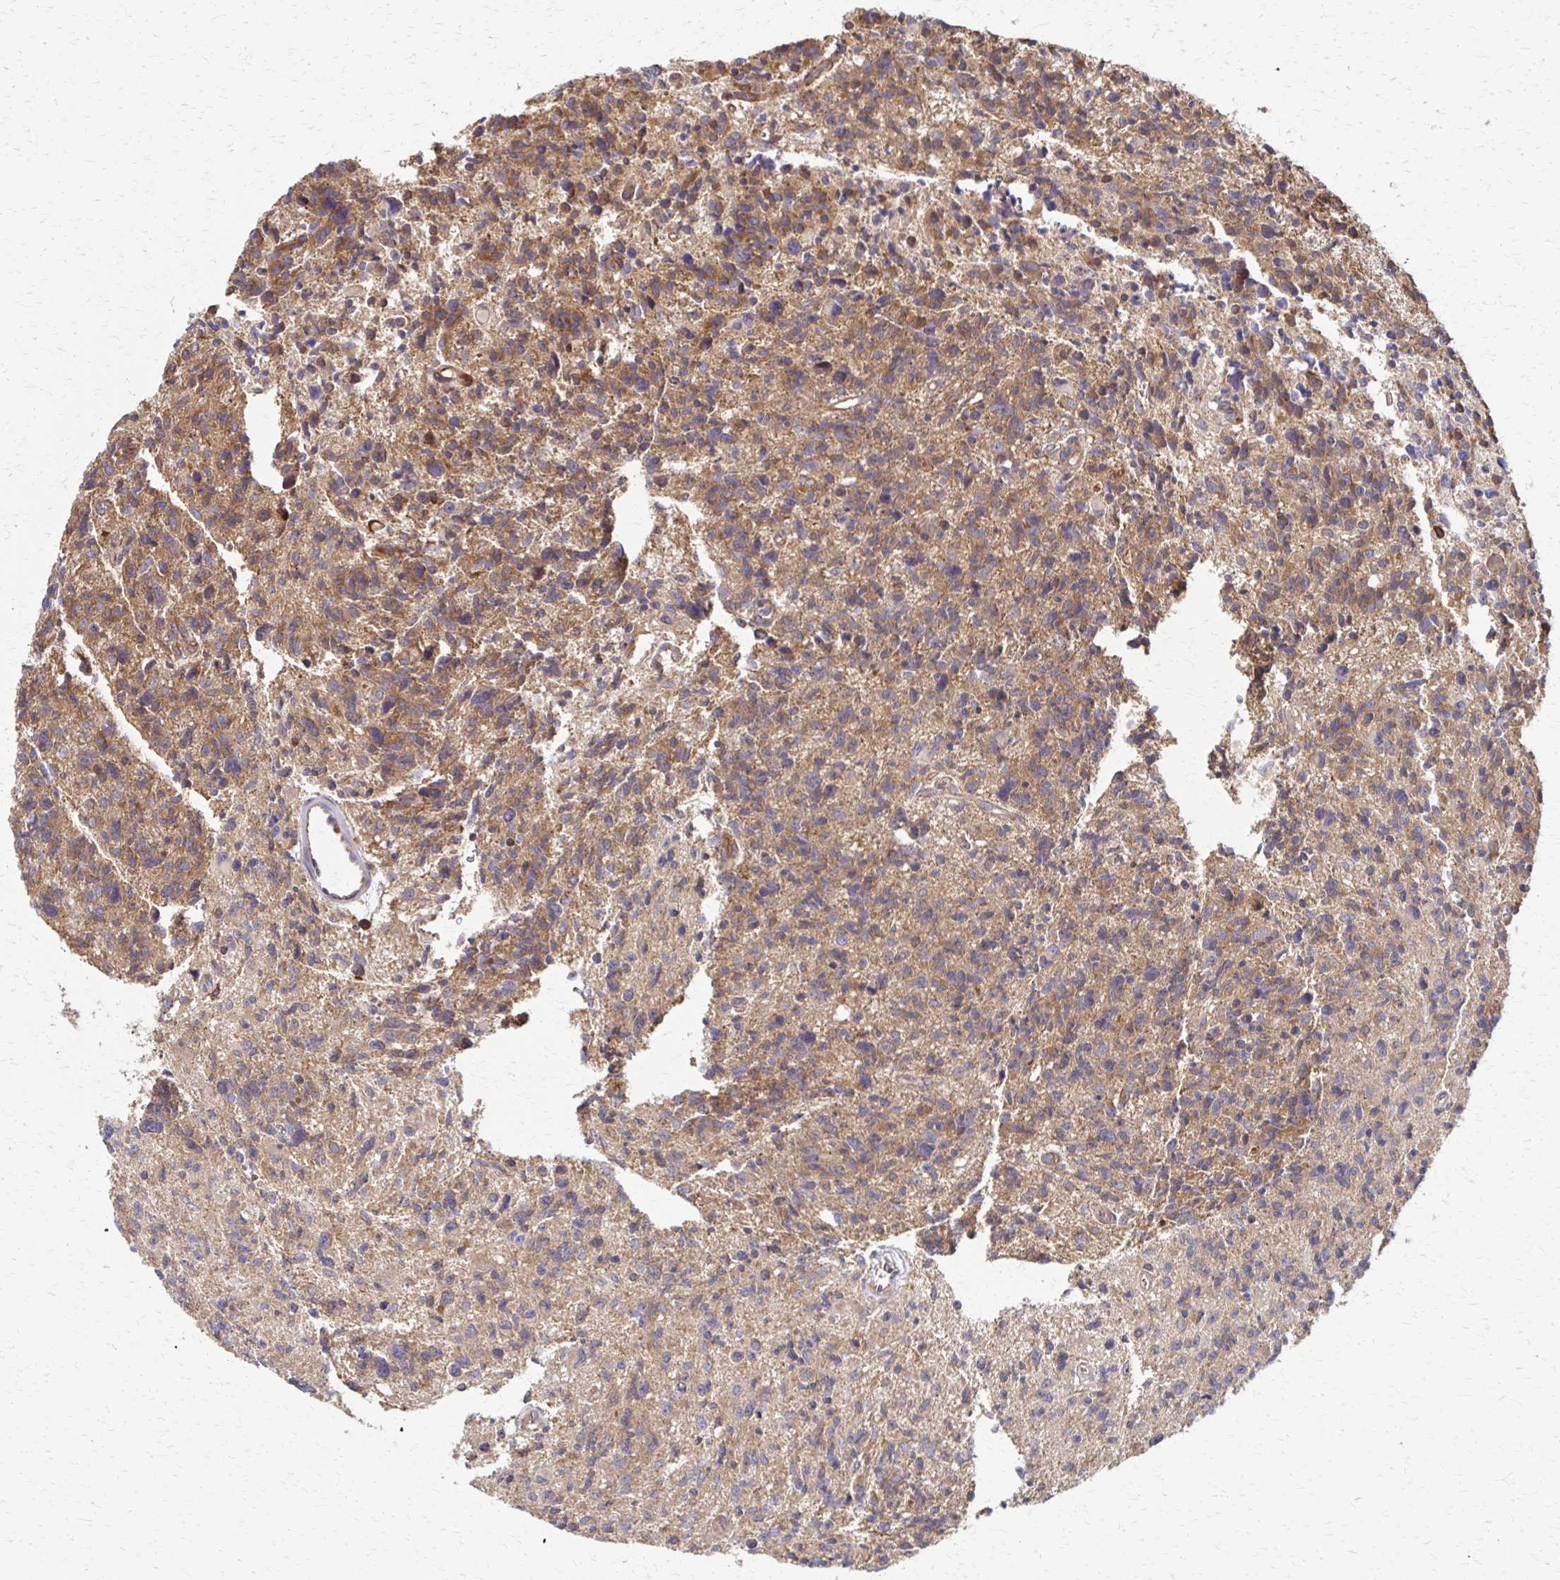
{"staining": {"intensity": "moderate", "quantity": ">75%", "location": "cytoplasmic/membranous"}, "tissue": "glioma", "cell_type": "Tumor cells", "image_type": "cancer", "snomed": [{"axis": "morphology", "description": "Glioma, malignant, High grade"}, {"axis": "topography", "description": "Brain"}], "caption": "The immunohistochemical stain highlights moderate cytoplasmic/membranous positivity in tumor cells of malignant glioma (high-grade) tissue.", "gene": "EEF2", "patient": {"sex": "male", "age": 29}}